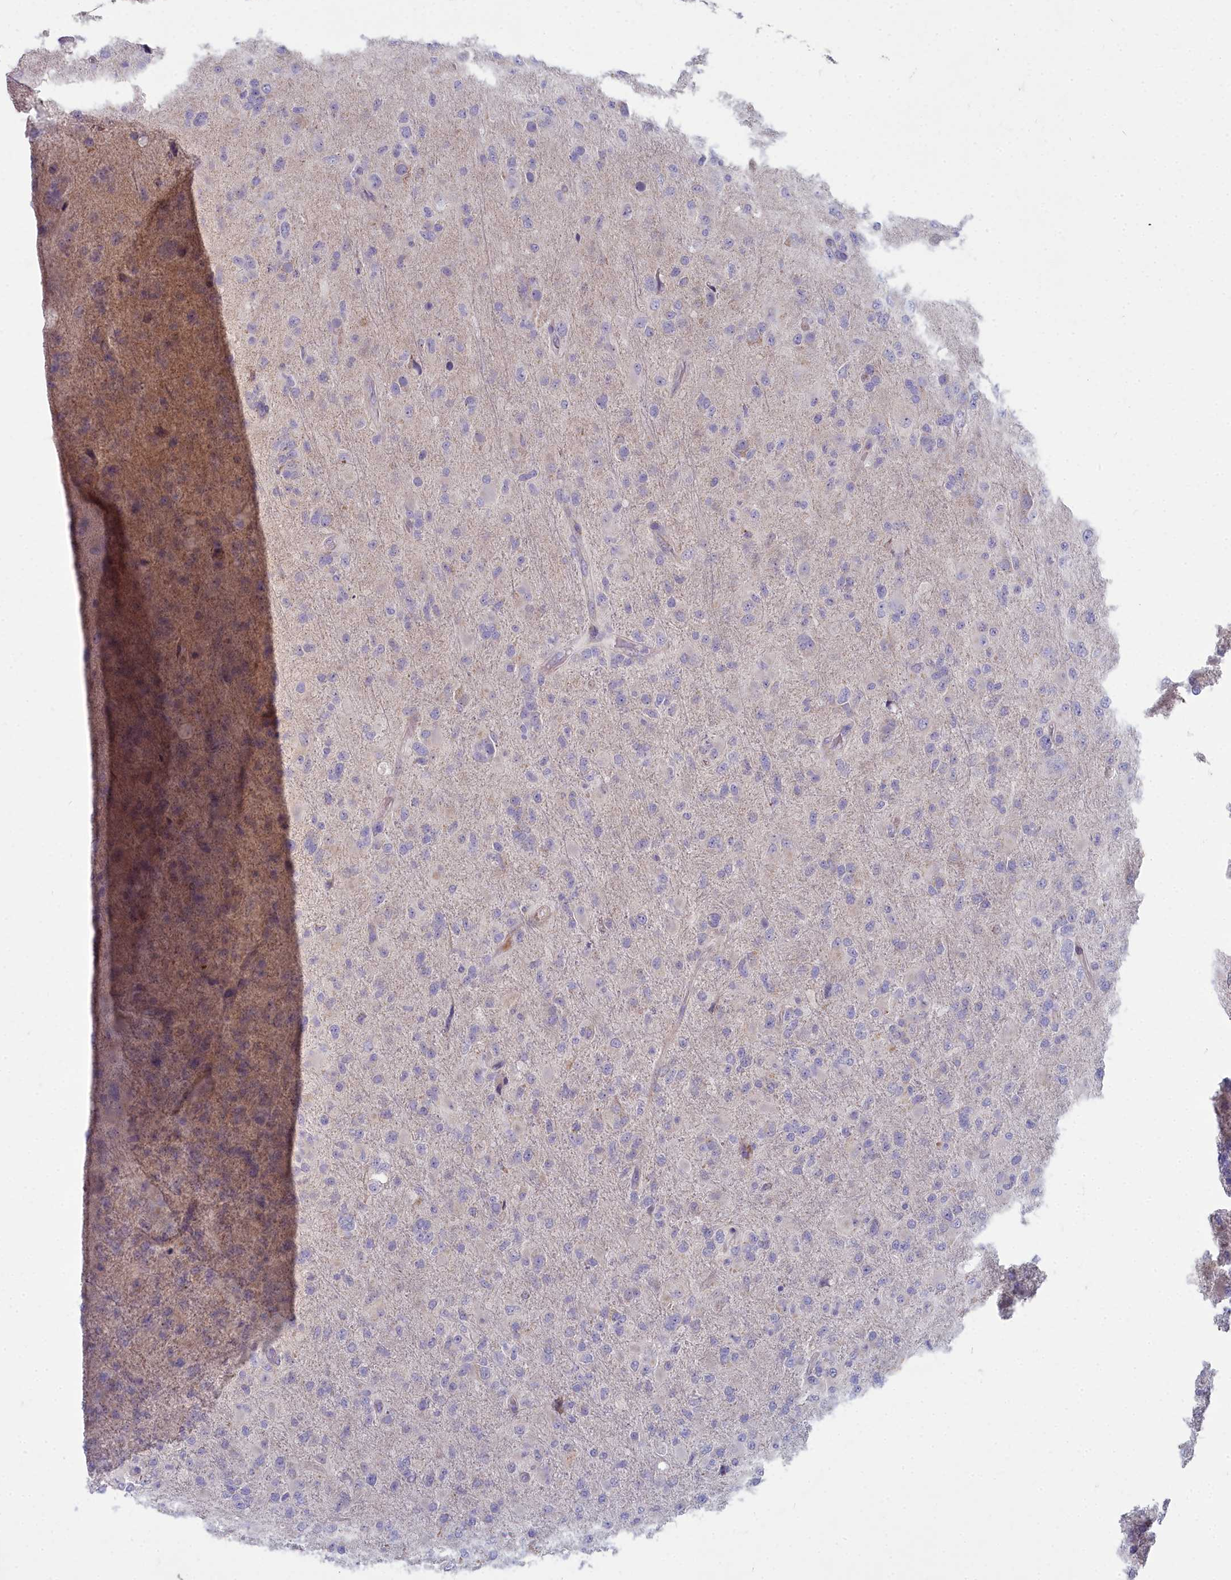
{"staining": {"intensity": "negative", "quantity": "none", "location": "none"}, "tissue": "glioma", "cell_type": "Tumor cells", "image_type": "cancer", "snomed": [{"axis": "morphology", "description": "Glioma, malignant, Low grade"}, {"axis": "topography", "description": "Brain"}], "caption": "Glioma was stained to show a protein in brown. There is no significant positivity in tumor cells. (Stains: DAB (3,3'-diaminobenzidine) IHC with hematoxylin counter stain, Microscopy: brightfield microscopy at high magnification).", "gene": "INSYN2A", "patient": {"sex": "male", "age": 65}}